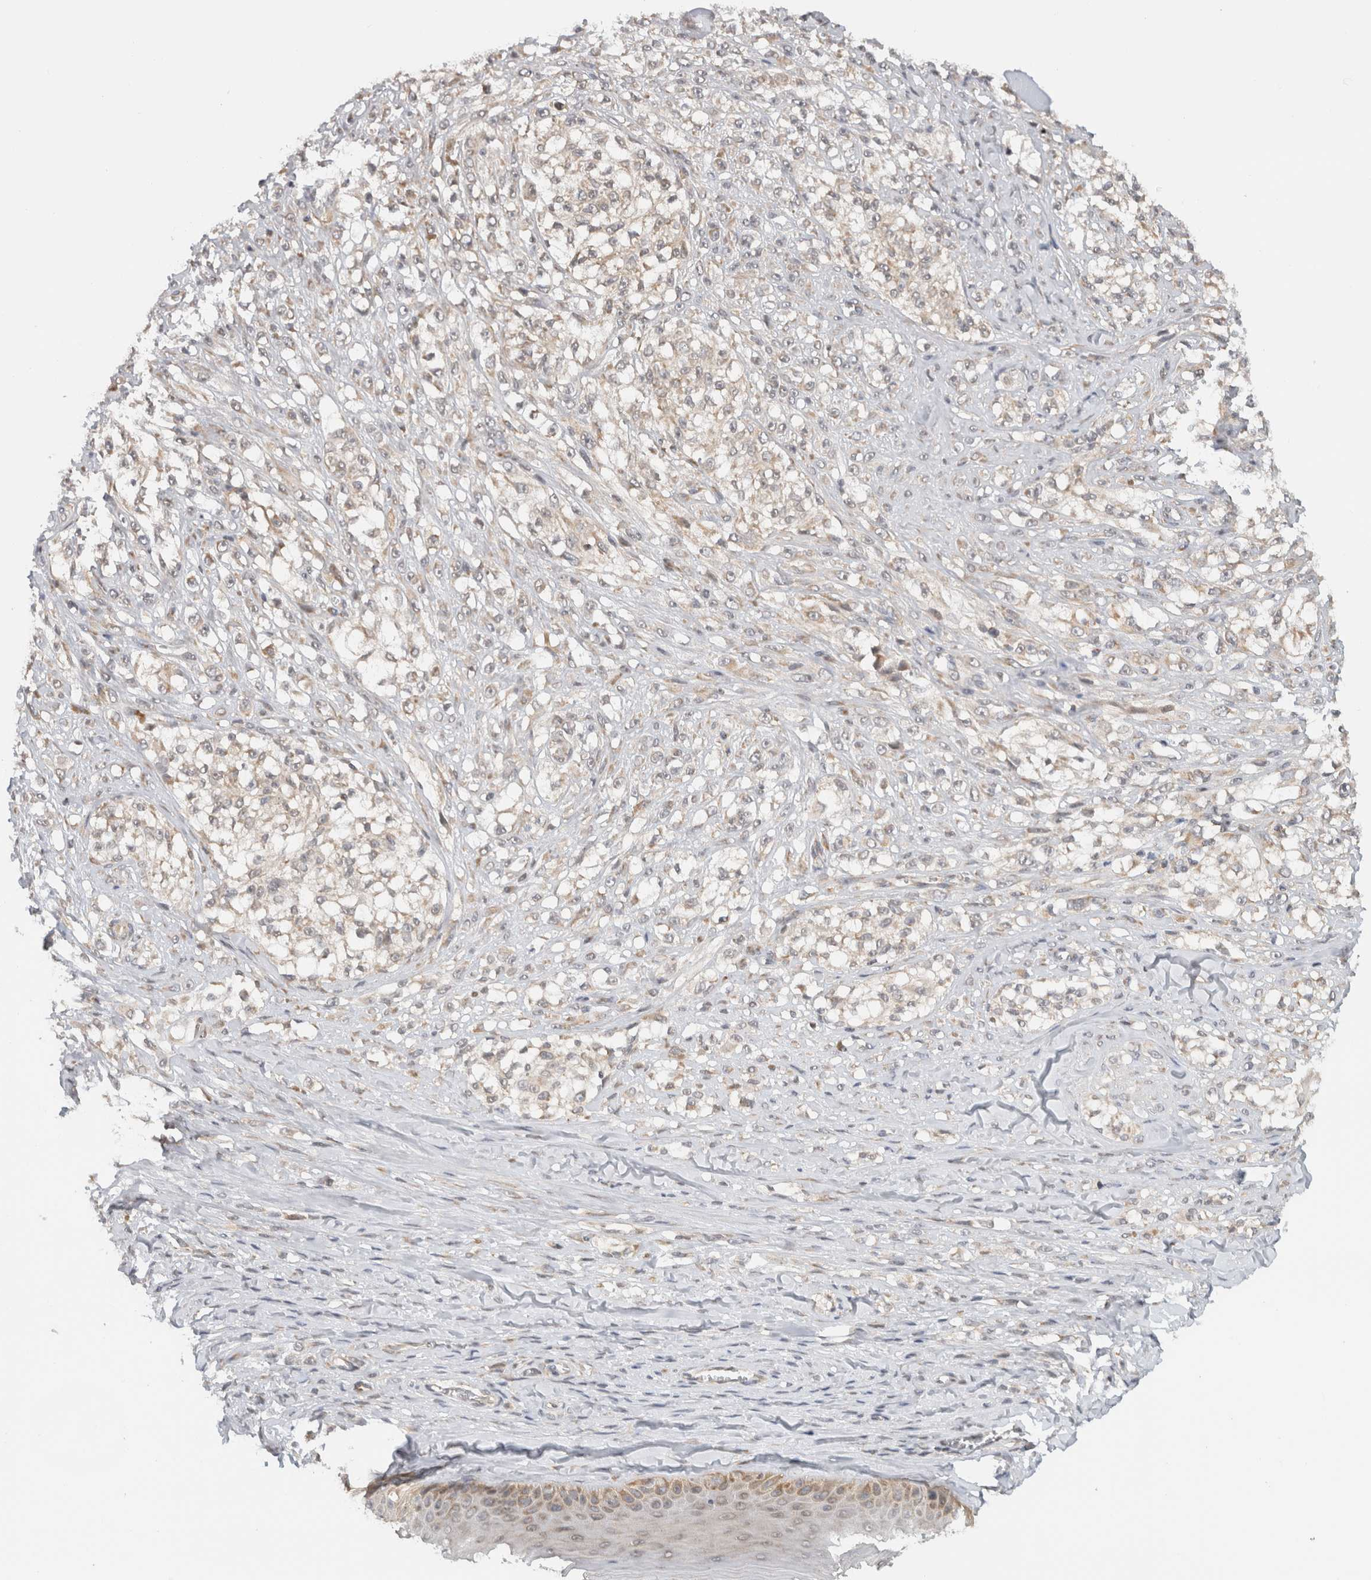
{"staining": {"intensity": "weak", "quantity": "25%-75%", "location": "cytoplasmic/membranous"}, "tissue": "melanoma", "cell_type": "Tumor cells", "image_type": "cancer", "snomed": [{"axis": "morphology", "description": "Malignant melanoma, NOS"}, {"axis": "topography", "description": "Skin of head"}], "caption": "Weak cytoplasmic/membranous protein staining is appreciated in approximately 25%-75% of tumor cells in melanoma. (DAB = brown stain, brightfield microscopy at high magnification).", "gene": "CMC2", "patient": {"sex": "male", "age": 83}}